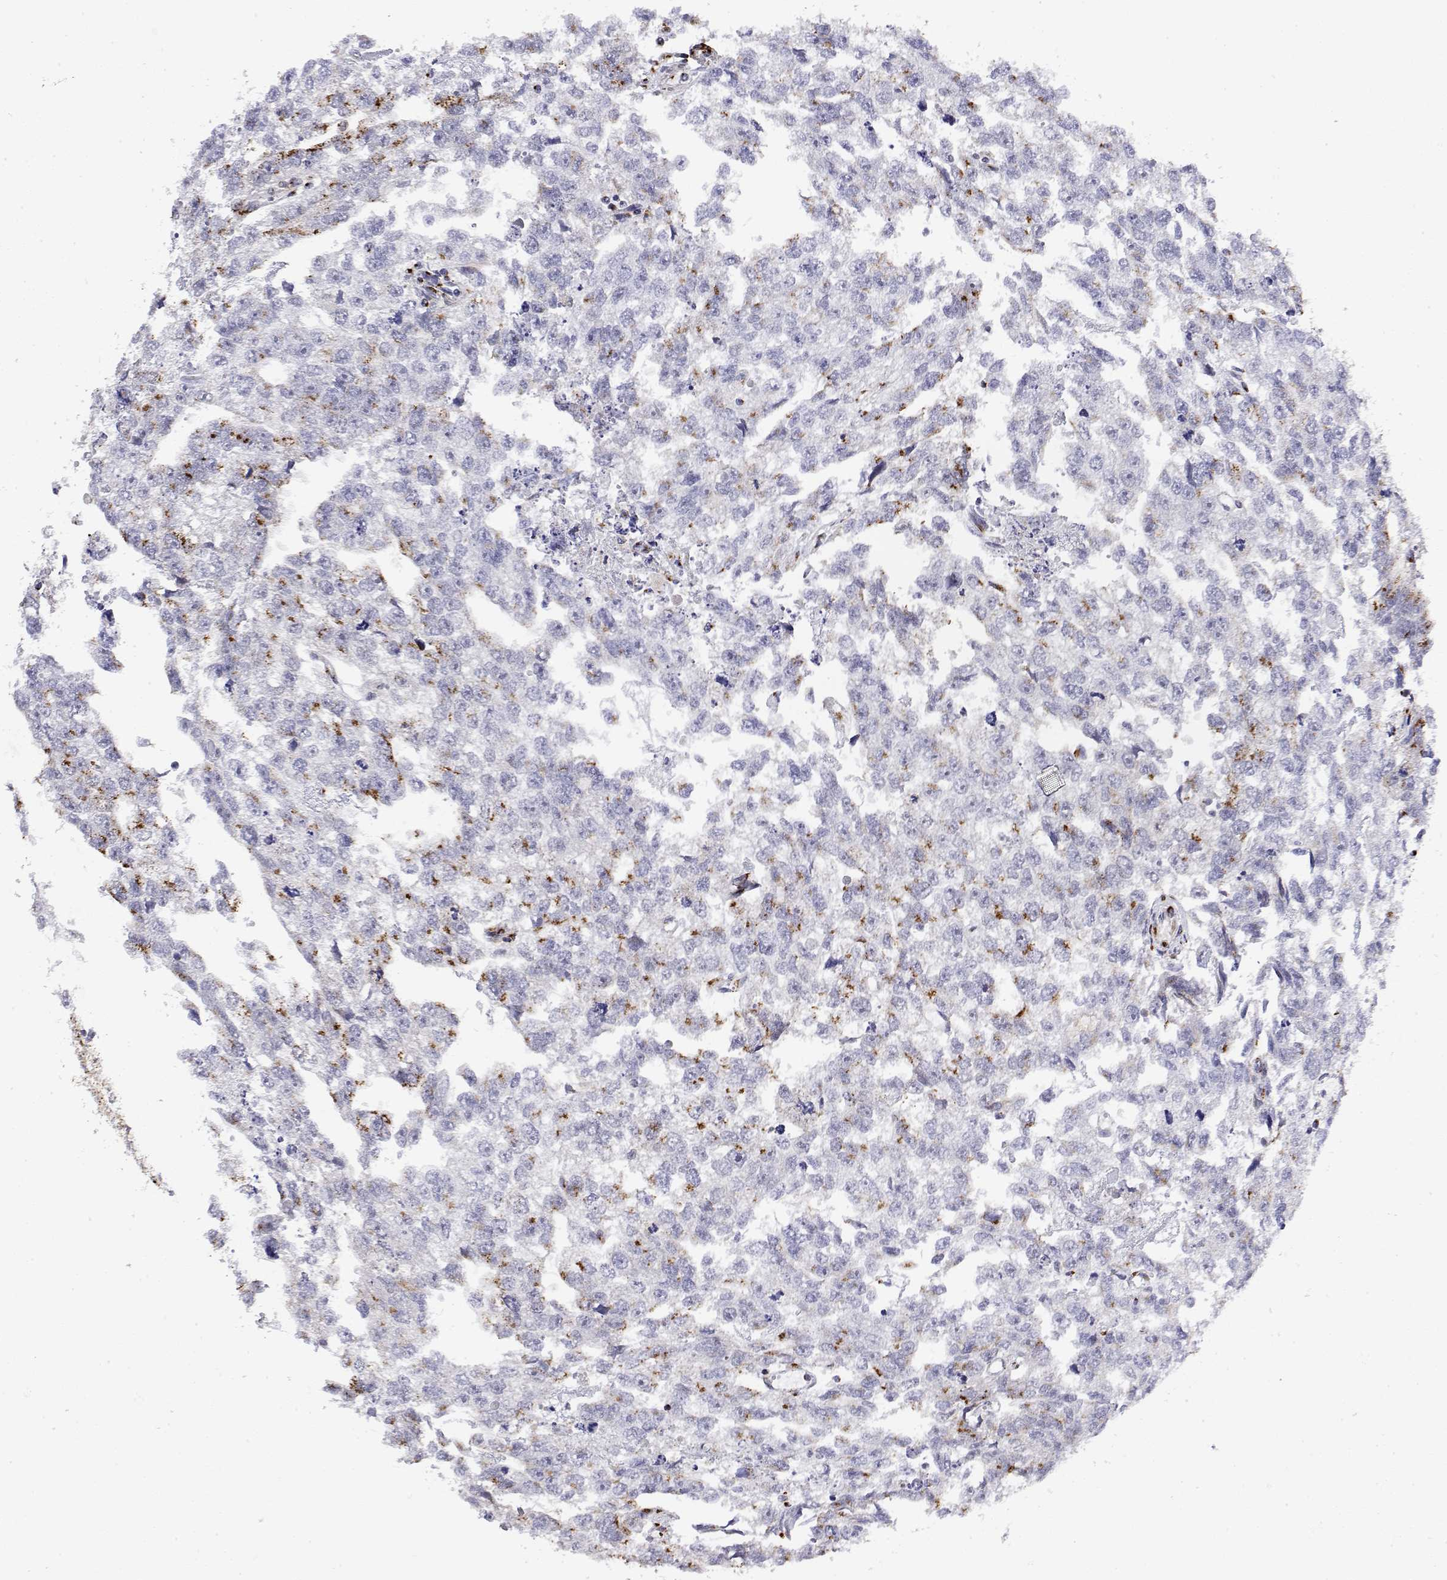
{"staining": {"intensity": "strong", "quantity": "<25%", "location": "cytoplasmic/membranous"}, "tissue": "testis cancer", "cell_type": "Tumor cells", "image_type": "cancer", "snomed": [{"axis": "morphology", "description": "Carcinoma, Embryonal, NOS"}, {"axis": "morphology", "description": "Teratoma, malignant, NOS"}, {"axis": "topography", "description": "Testis"}], "caption": "Strong cytoplasmic/membranous positivity is appreciated in approximately <25% of tumor cells in testis malignant teratoma.", "gene": "YIPF3", "patient": {"sex": "male", "age": 44}}